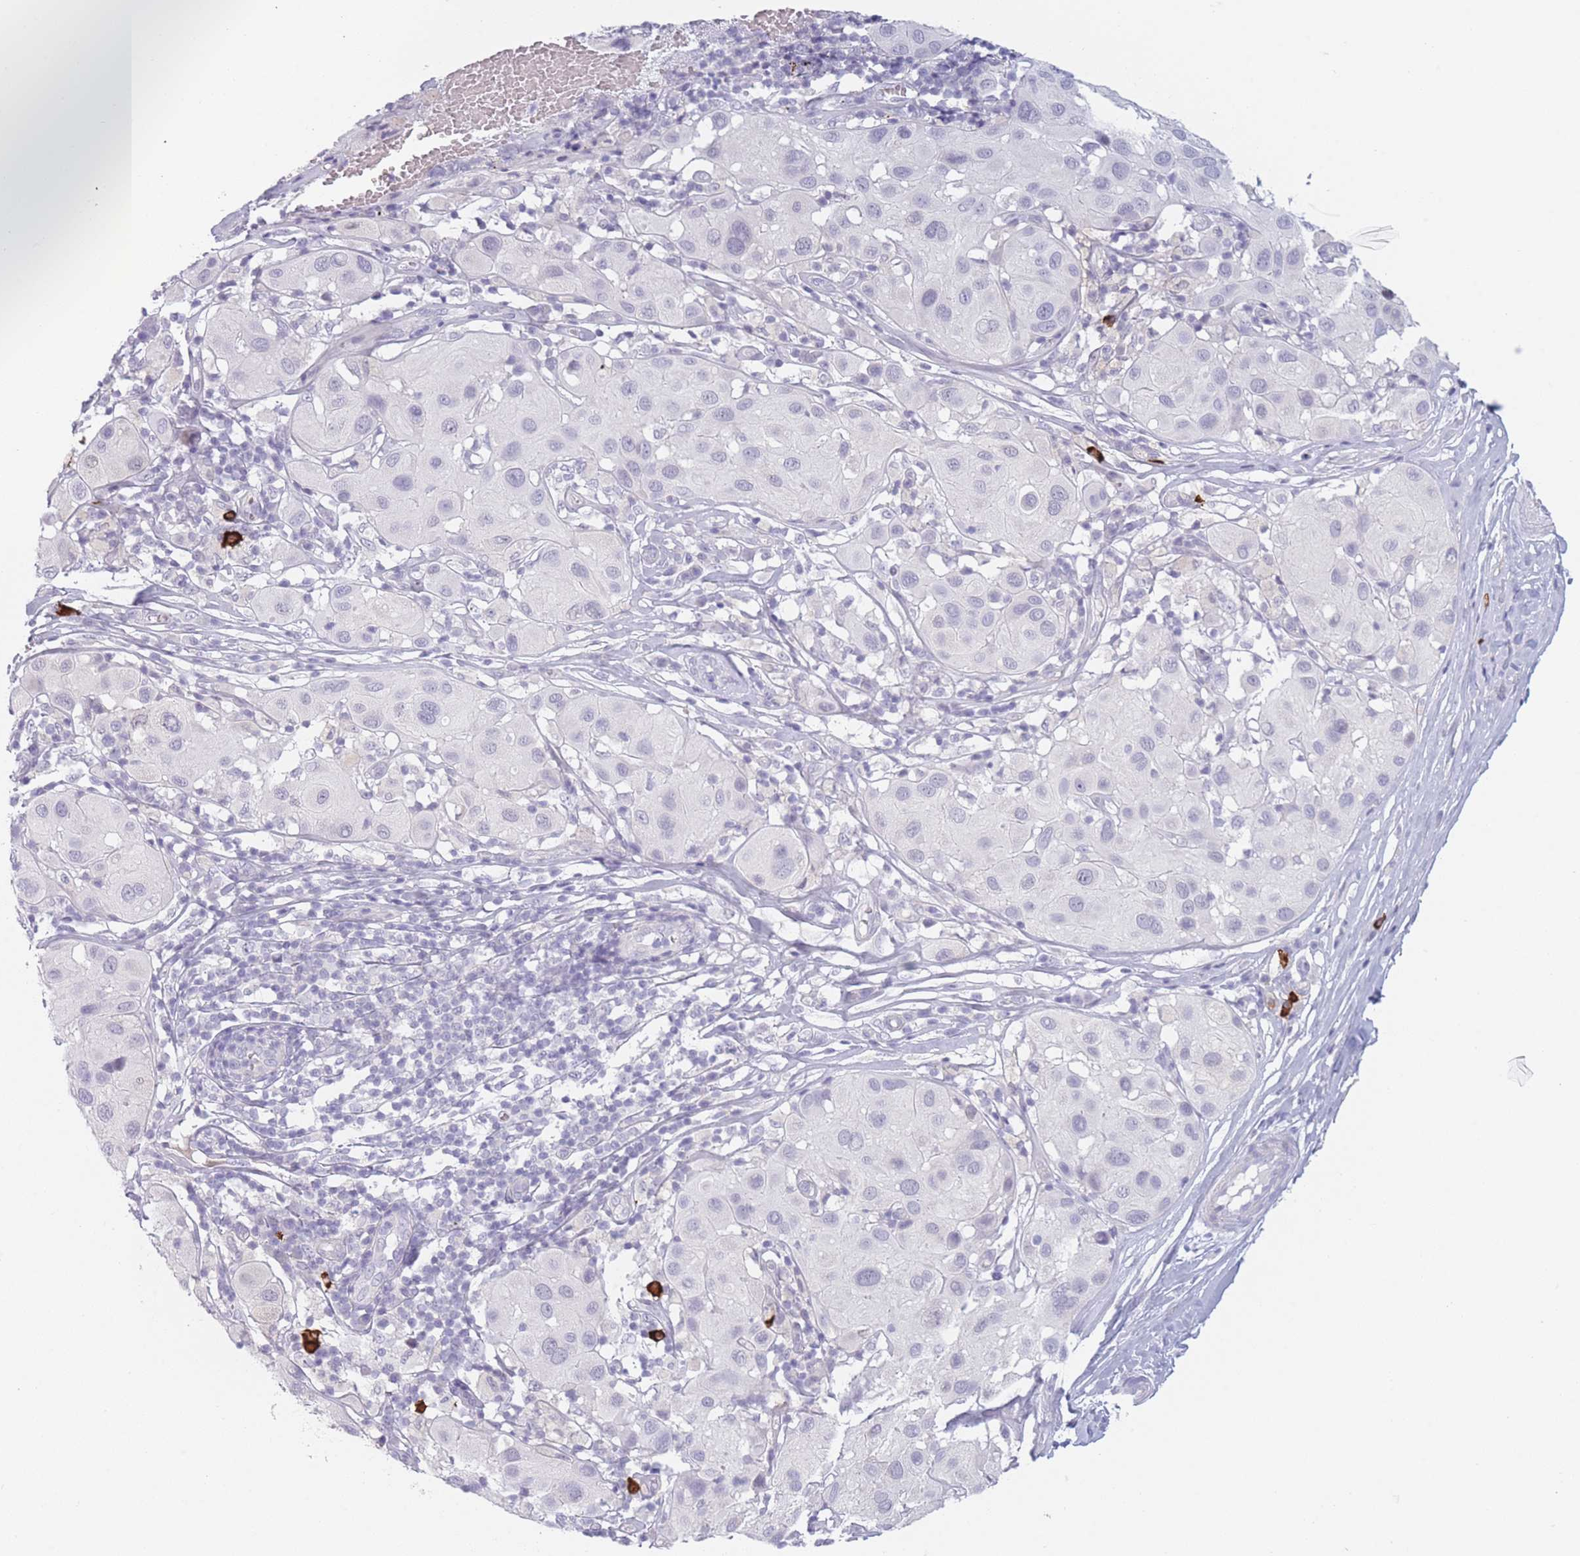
{"staining": {"intensity": "negative", "quantity": "none", "location": "none"}, "tissue": "melanoma", "cell_type": "Tumor cells", "image_type": "cancer", "snomed": [{"axis": "morphology", "description": "Malignant melanoma, Metastatic site"}, {"axis": "topography", "description": "Skin"}], "caption": "Tumor cells are negative for protein expression in human malignant melanoma (metastatic site).", "gene": "PLEKHG2", "patient": {"sex": "male", "age": 41}}